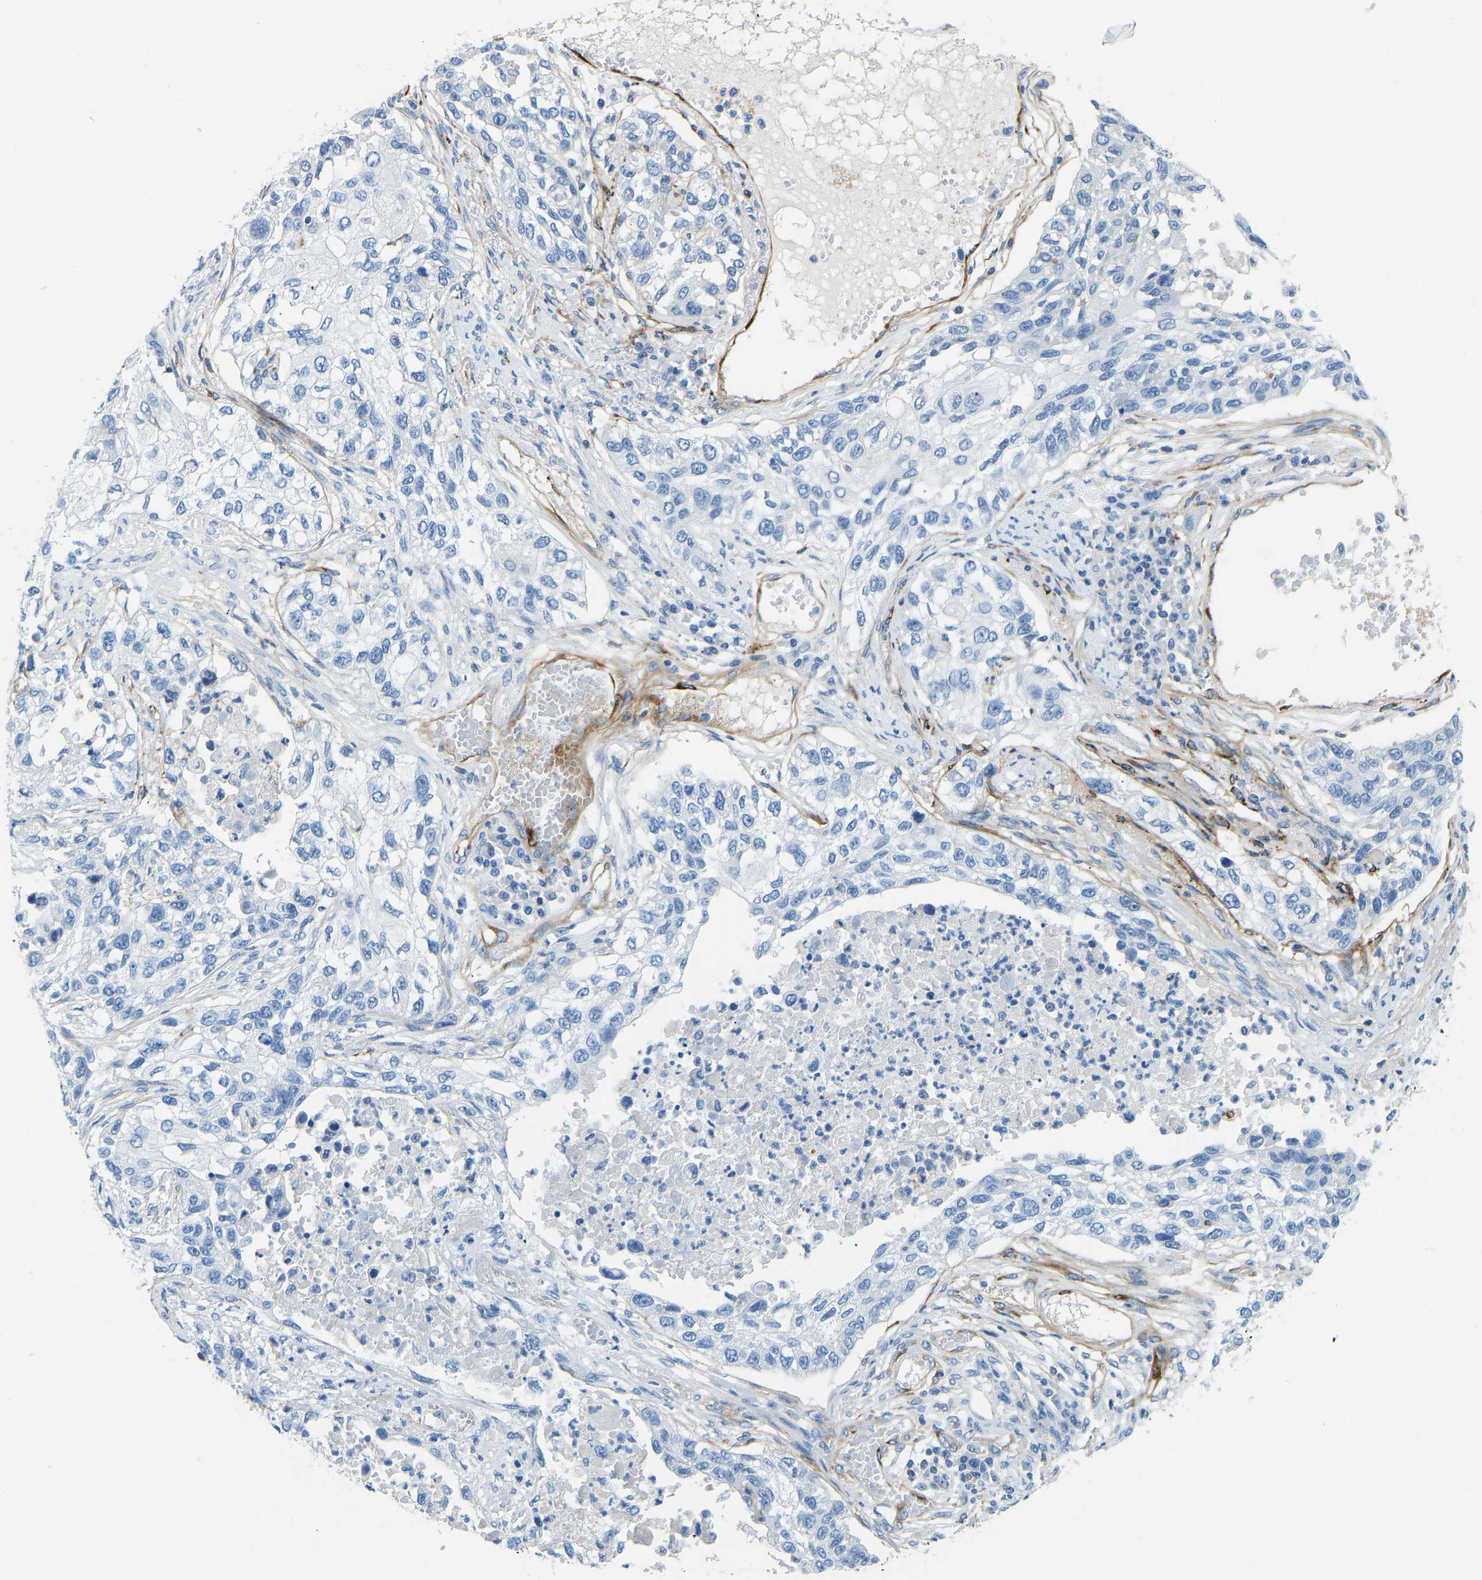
{"staining": {"intensity": "negative", "quantity": "none", "location": "none"}, "tissue": "lung cancer", "cell_type": "Tumor cells", "image_type": "cancer", "snomed": [{"axis": "morphology", "description": "Squamous cell carcinoma, NOS"}, {"axis": "topography", "description": "Lung"}], "caption": "This is an immunohistochemistry photomicrograph of human lung cancer. There is no expression in tumor cells.", "gene": "COL15A1", "patient": {"sex": "male", "age": 71}}